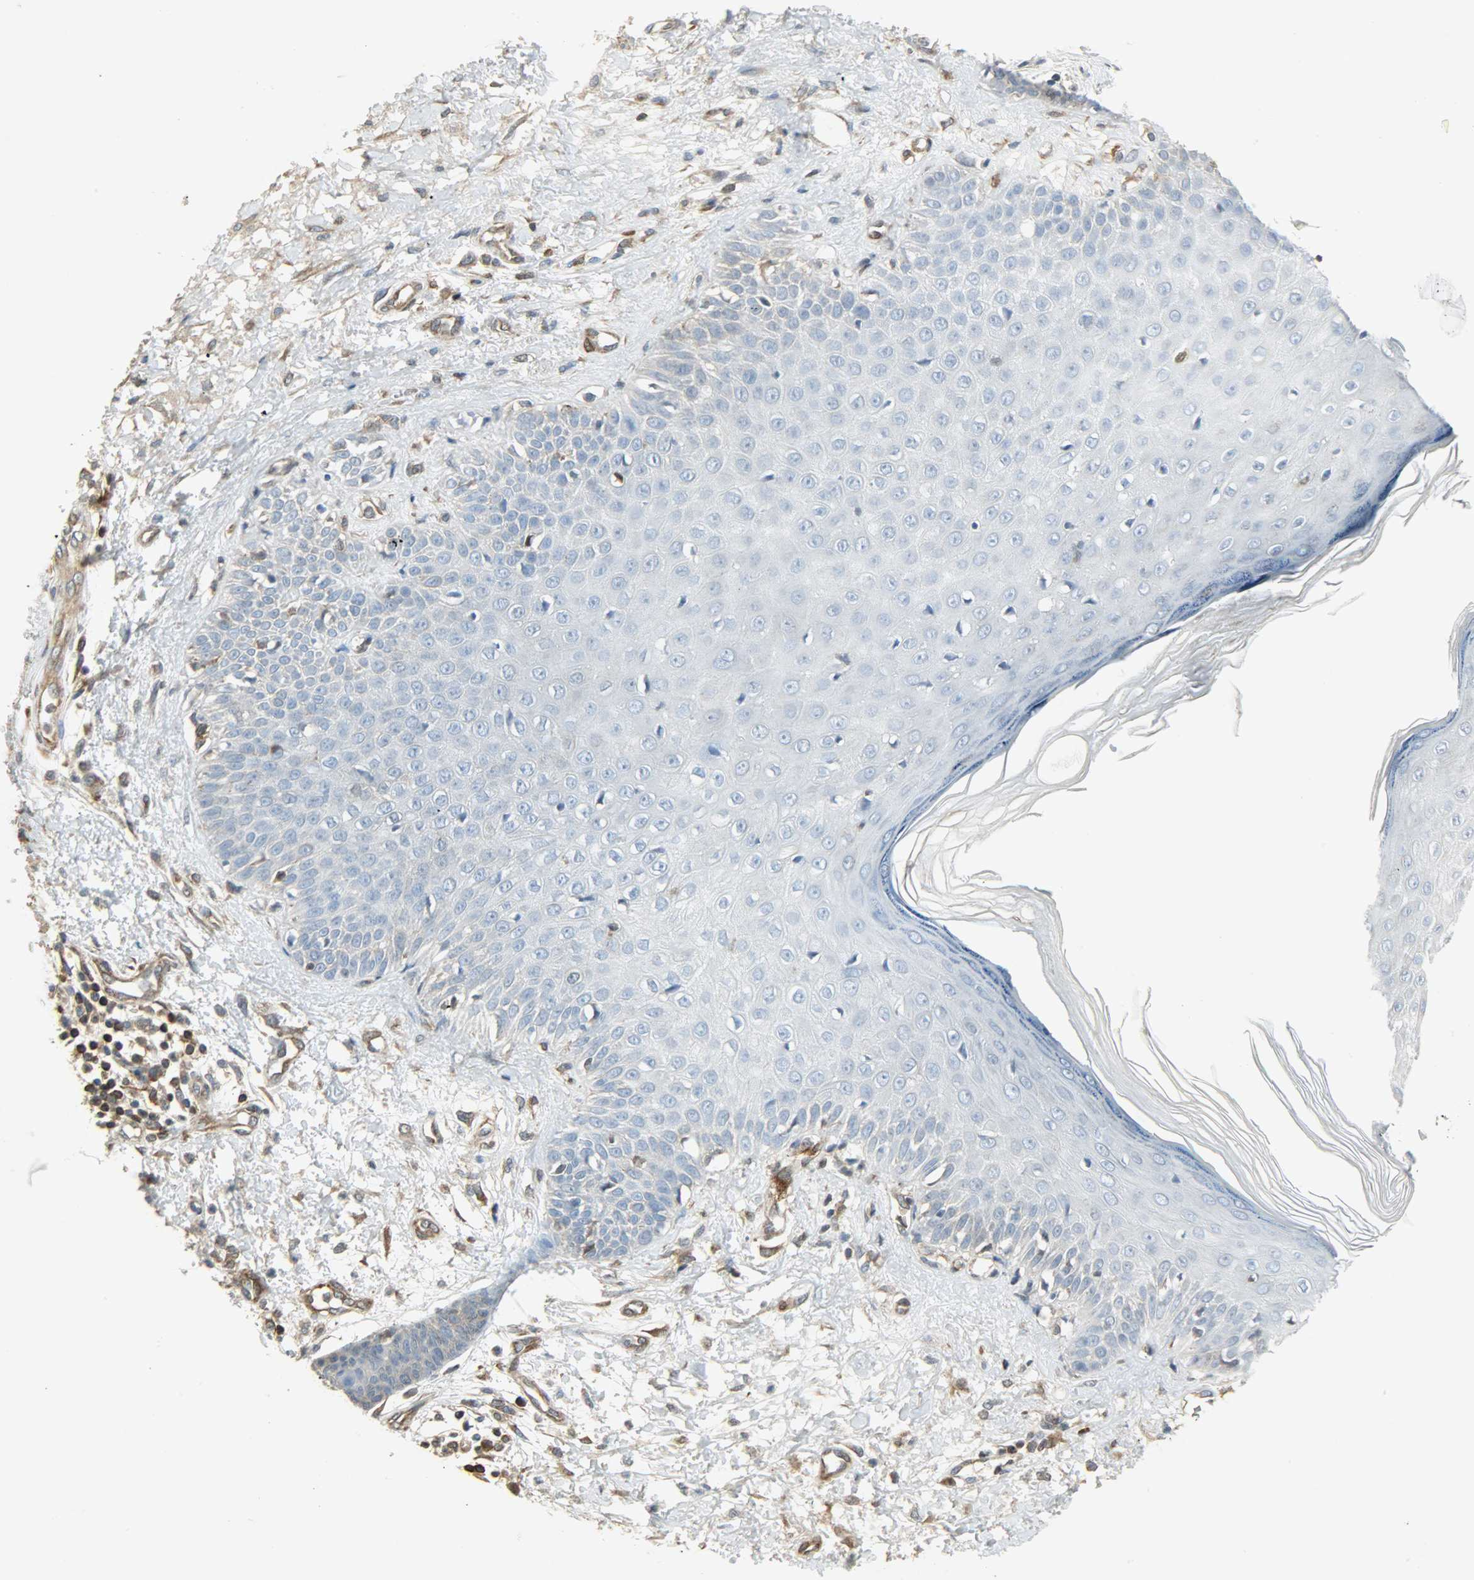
{"staining": {"intensity": "weak", "quantity": "<25%", "location": "cytoplasmic/membranous"}, "tissue": "skin cancer", "cell_type": "Tumor cells", "image_type": "cancer", "snomed": [{"axis": "morphology", "description": "Squamous cell carcinoma, NOS"}, {"axis": "topography", "description": "Skin"}], "caption": "IHC of human skin cancer shows no staining in tumor cells.", "gene": "LDHB", "patient": {"sex": "female", "age": 78}}